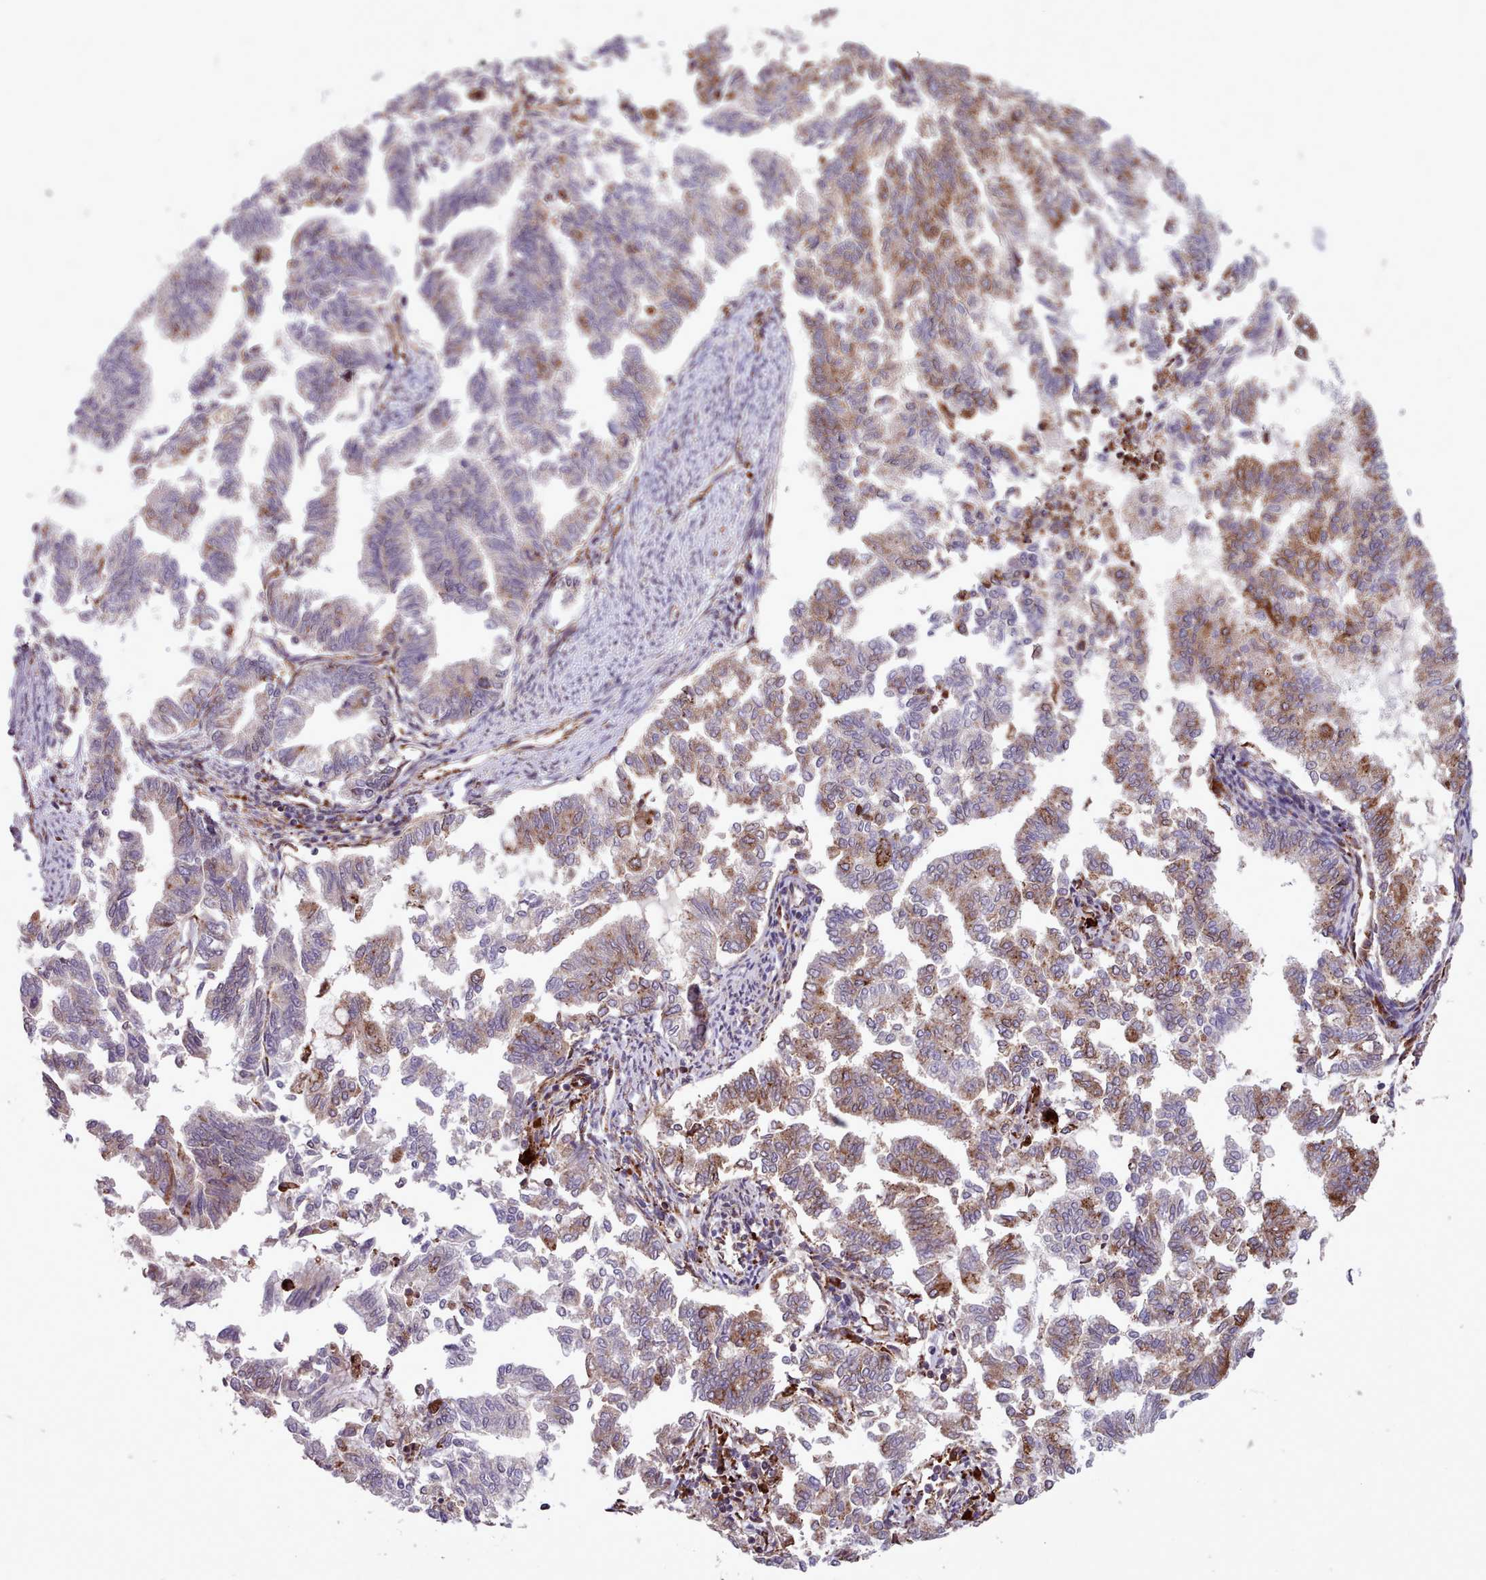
{"staining": {"intensity": "moderate", "quantity": "25%-75%", "location": "cytoplasmic/membranous"}, "tissue": "endometrial cancer", "cell_type": "Tumor cells", "image_type": "cancer", "snomed": [{"axis": "morphology", "description": "Adenocarcinoma, NOS"}, {"axis": "topography", "description": "Endometrium"}], "caption": "Protein staining of endometrial adenocarcinoma tissue reveals moderate cytoplasmic/membranous expression in about 25%-75% of tumor cells.", "gene": "TTLL3", "patient": {"sex": "female", "age": 79}}